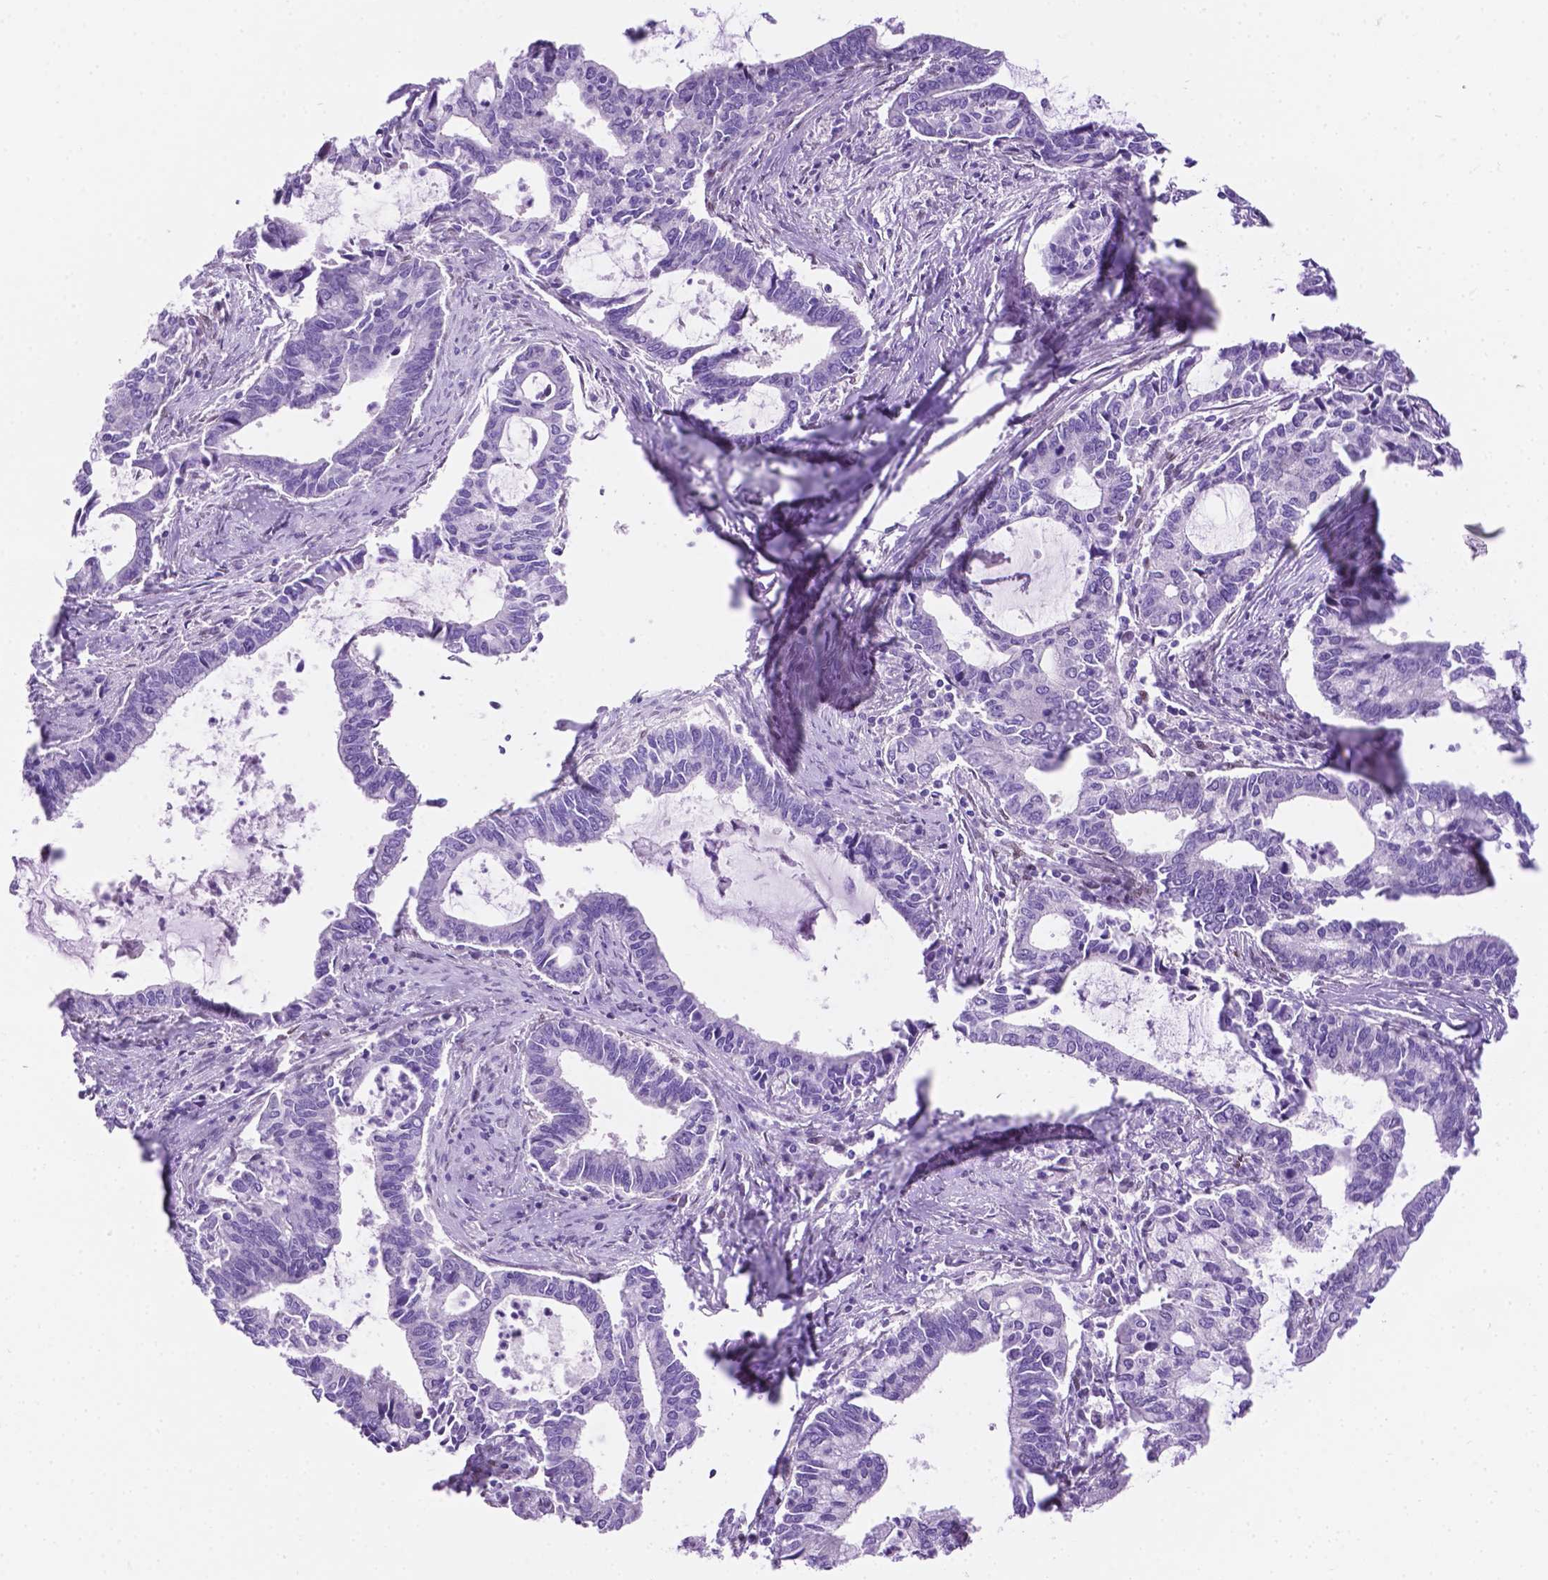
{"staining": {"intensity": "negative", "quantity": "none", "location": "none"}, "tissue": "cervical cancer", "cell_type": "Tumor cells", "image_type": "cancer", "snomed": [{"axis": "morphology", "description": "Adenocarcinoma, NOS"}, {"axis": "topography", "description": "Cervix"}], "caption": "This is an immunohistochemistry photomicrograph of cervical adenocarcinoma. There is no staining in tumor cells.", "gene": "TMEM210", "patient": {"sex": "female", "age": 42}}